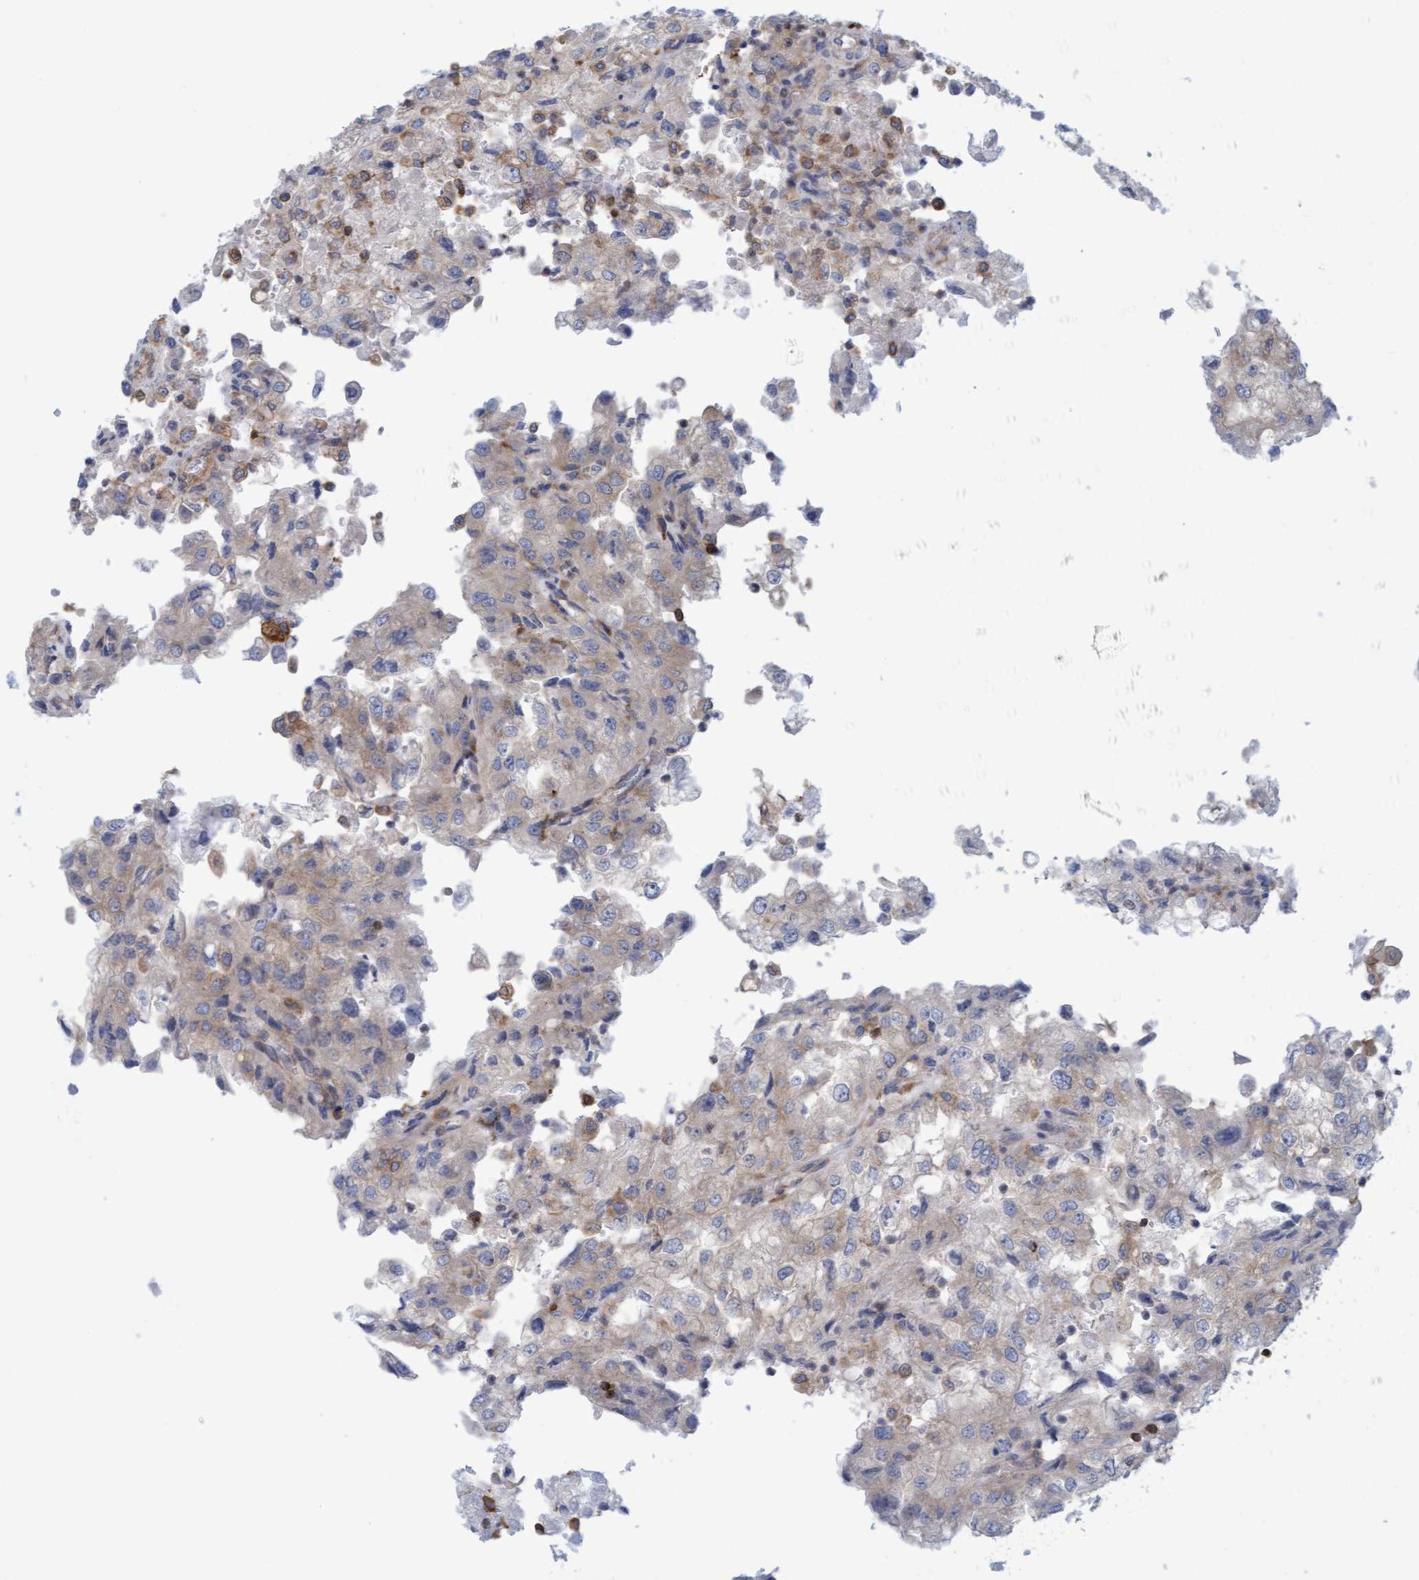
{"staining": {"intensity": "negative", "quantity": "none", "location": "none"}, "tissue": "renal cancer", "cell_type": "Tumor cells", "image_type": "cancer", "snomed": [{"axis": "morphology", "description": "Adenocarcinoma, NOS"}, {"axis": "topography", "description": "Kidney"}], "caption": "A photomicrograph of human adenocarcinoma (renal) is negative for staining in tumor cells.", "gene": "FNBP1", "patient": {"sex": "female", "age": 54}}